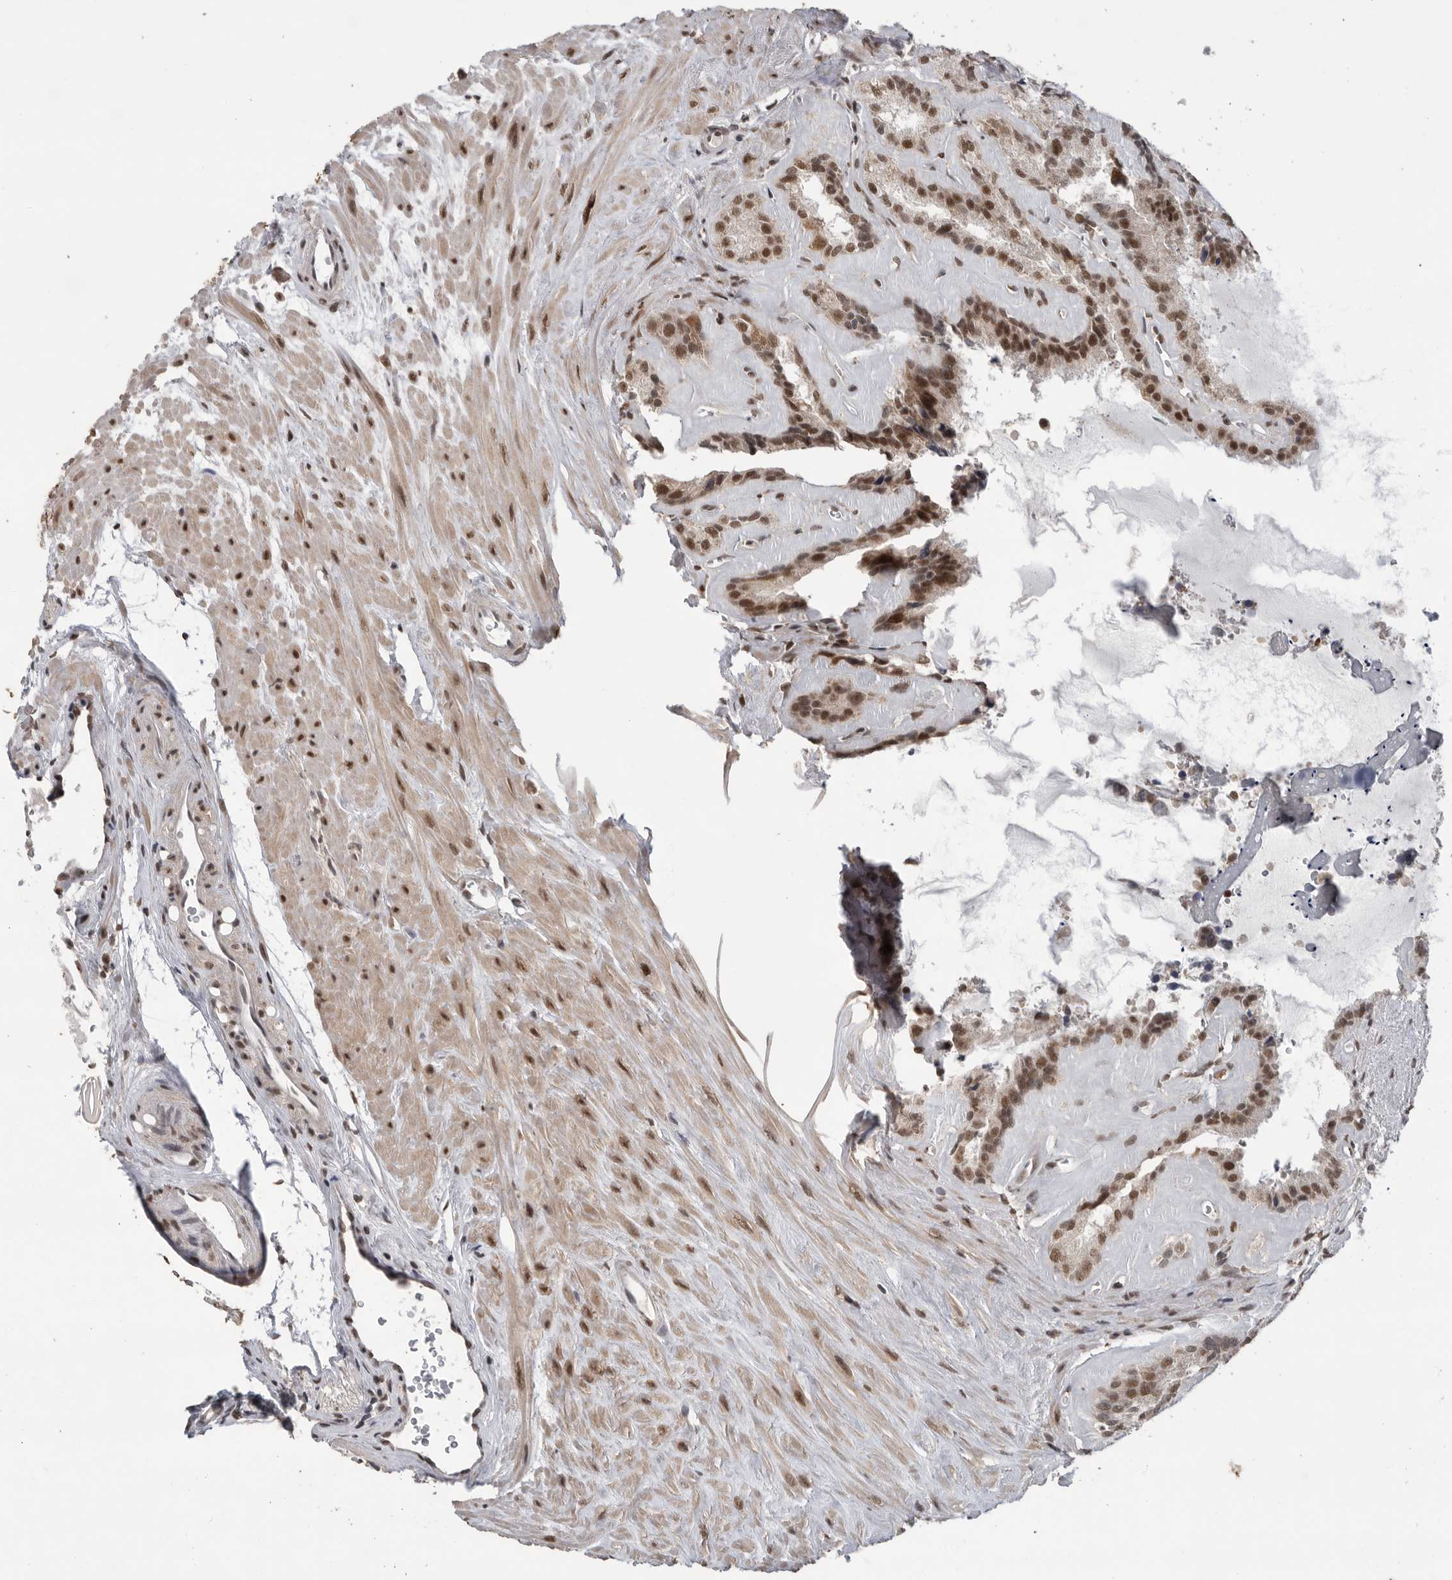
{"staining": {"intensity": "moderate", "quantity": ">75%", "location": "nuclear"}, "tissue": "seminal vesicle", "cell_type": "Glandular cells", "image_type": "normal", "snomed": [{"axis": "morphology", "description": "Normal tissue, NOS"}, {"axis": "topography", "description": "Prostate"}, {"axis": "topography", "description": "Seminal veicle"}], "caption": "Immunohistochemical staining of normal seminal vesicle displays moderate nuclear protein positivity in about >75% of glandular cells.", "gene": "PPP1R10", "patient": {"sex": "male", "age": 59}}